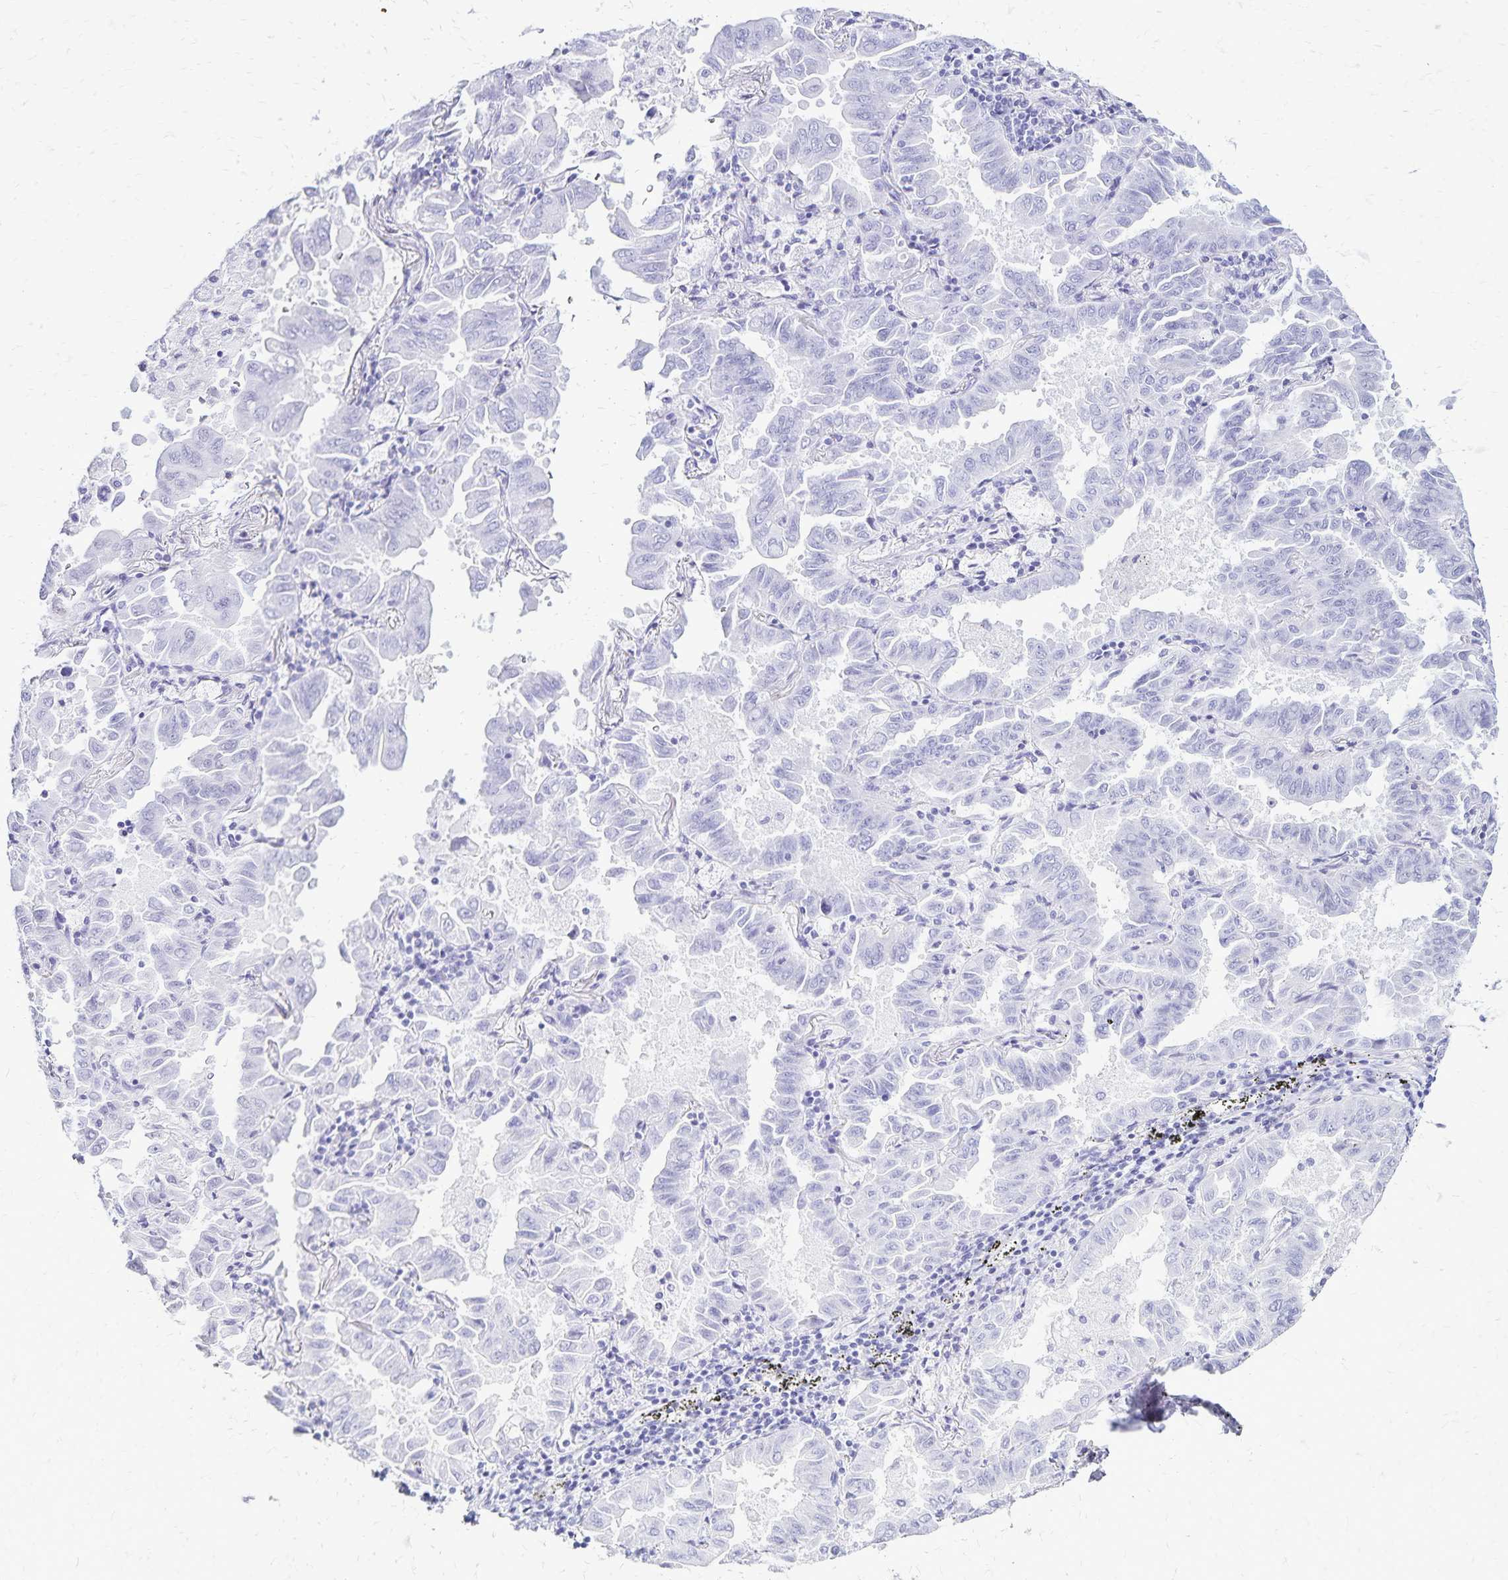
{"staining": {"intensity": "negative", "quantity": "none", "location": "none"}, "tissue": "lung cancer", "cell_type": "Tumor cells", "image_type": "cancer", "snomed": [{"axis": "morphology", "description": "Adenocarcinoma, NOS"}, {"axis": "topography", "description": "Lung"}], "caption": "A high-resolution histopathology image shows immunohistochemistry (IHC) staining of adenocarcinoma (lung), which displays no significant expression in tumor cells. Nuclei are stained in blue.", "gene": "LIN28B", "patient": {"sex": "male", "age": 64}}